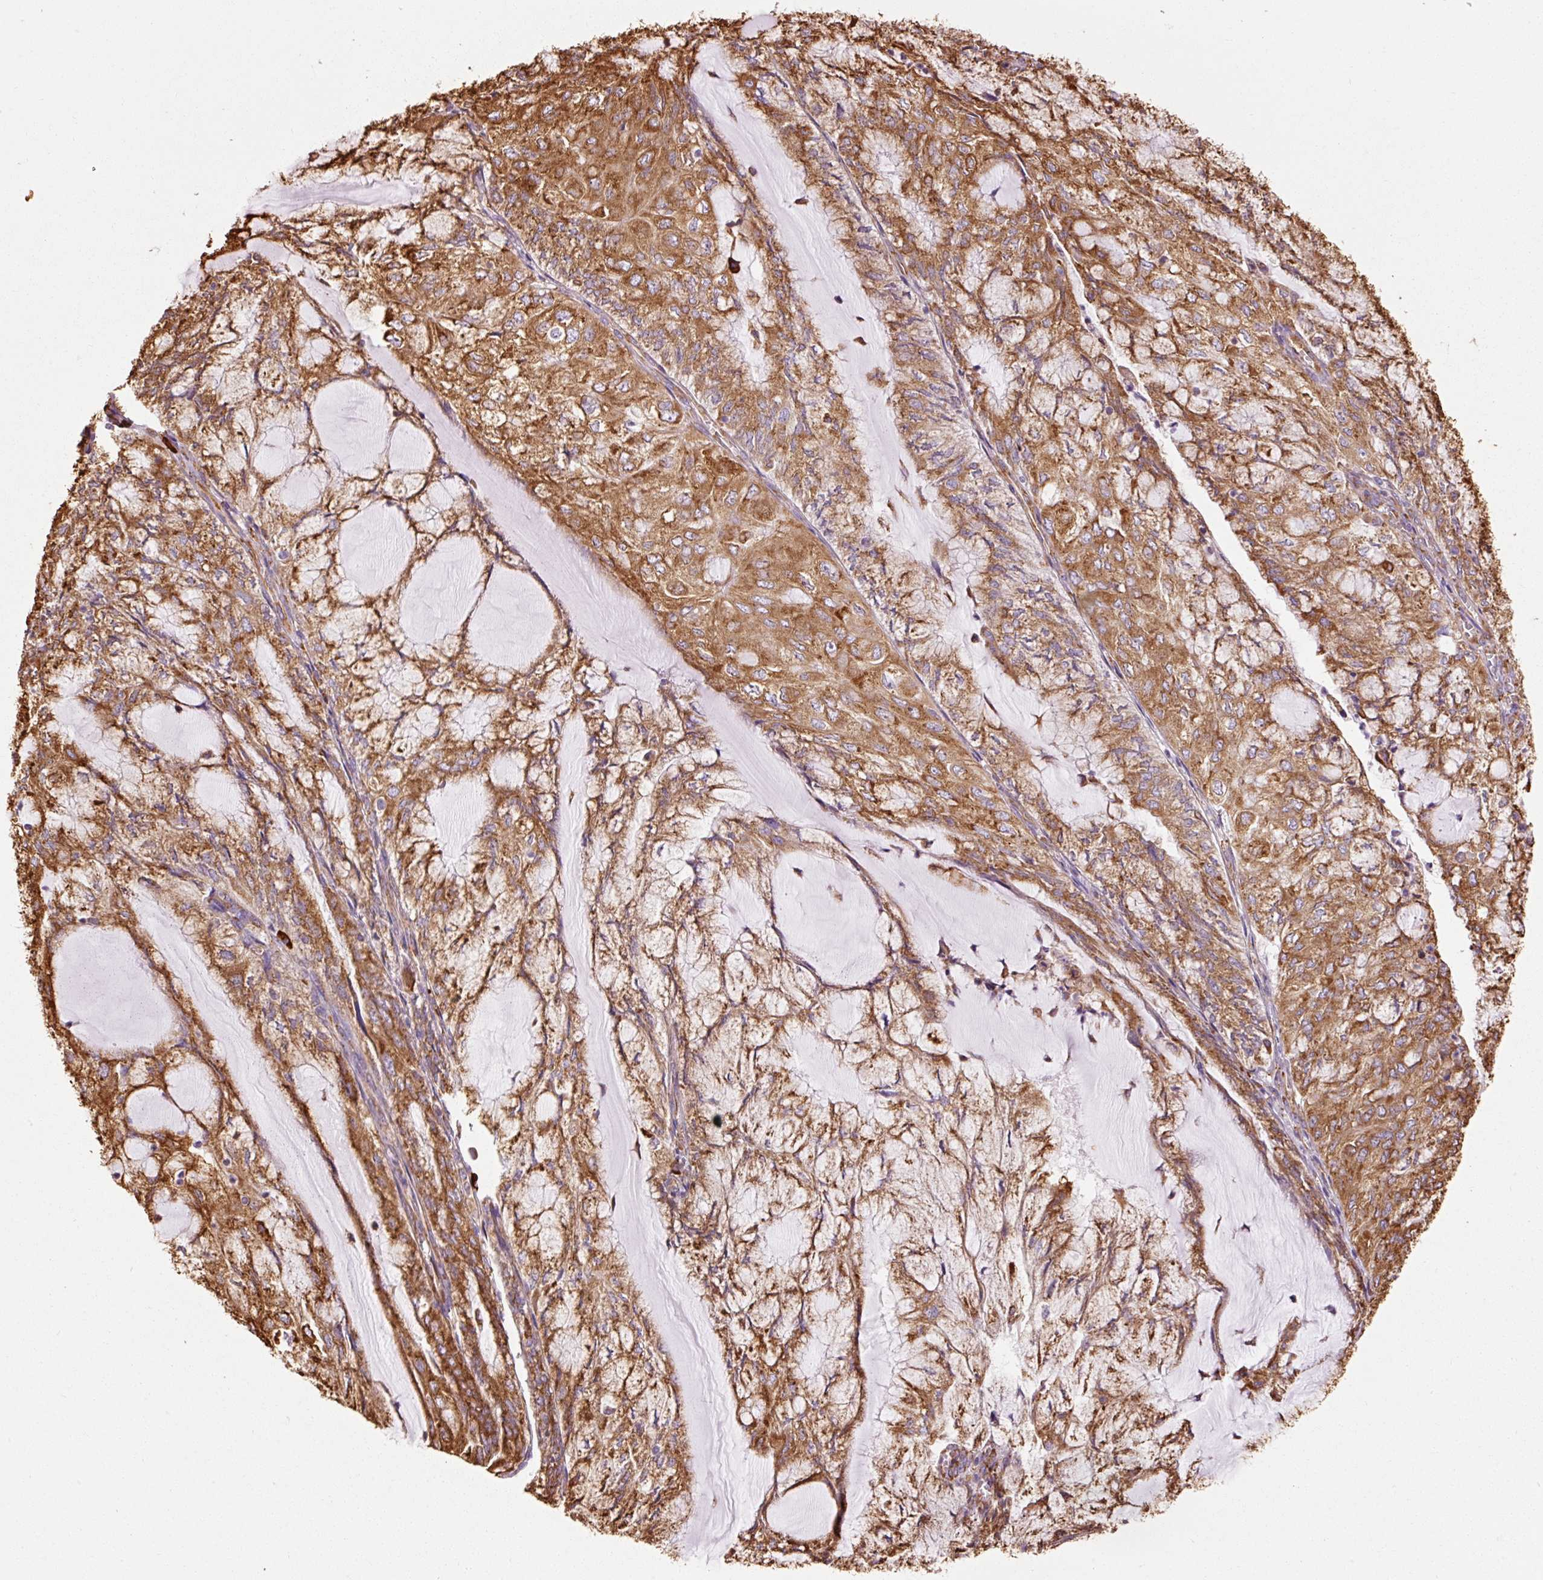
{"staining": {"intensity": "moderate", "quantity": ">75%", "location": "cytoplasmic/membranous"}, "tissue": "endometrial cancer", "cell_type": "Tumor cells", "image_type": "cancer", "snomed": [{"axis": "morphology", "description": "Adenocarcinoma, NOS"}, {"axis": "topography", "description": "Endometrium"}], "caption": "Protein staining shows moderate cytoplasmic/membranous expression in approximately >75% of tumor cells in endometrial cancer (adenocarcinoma).", "gene": "KLC1", "patient": {"sex": "female", "age": 81}}